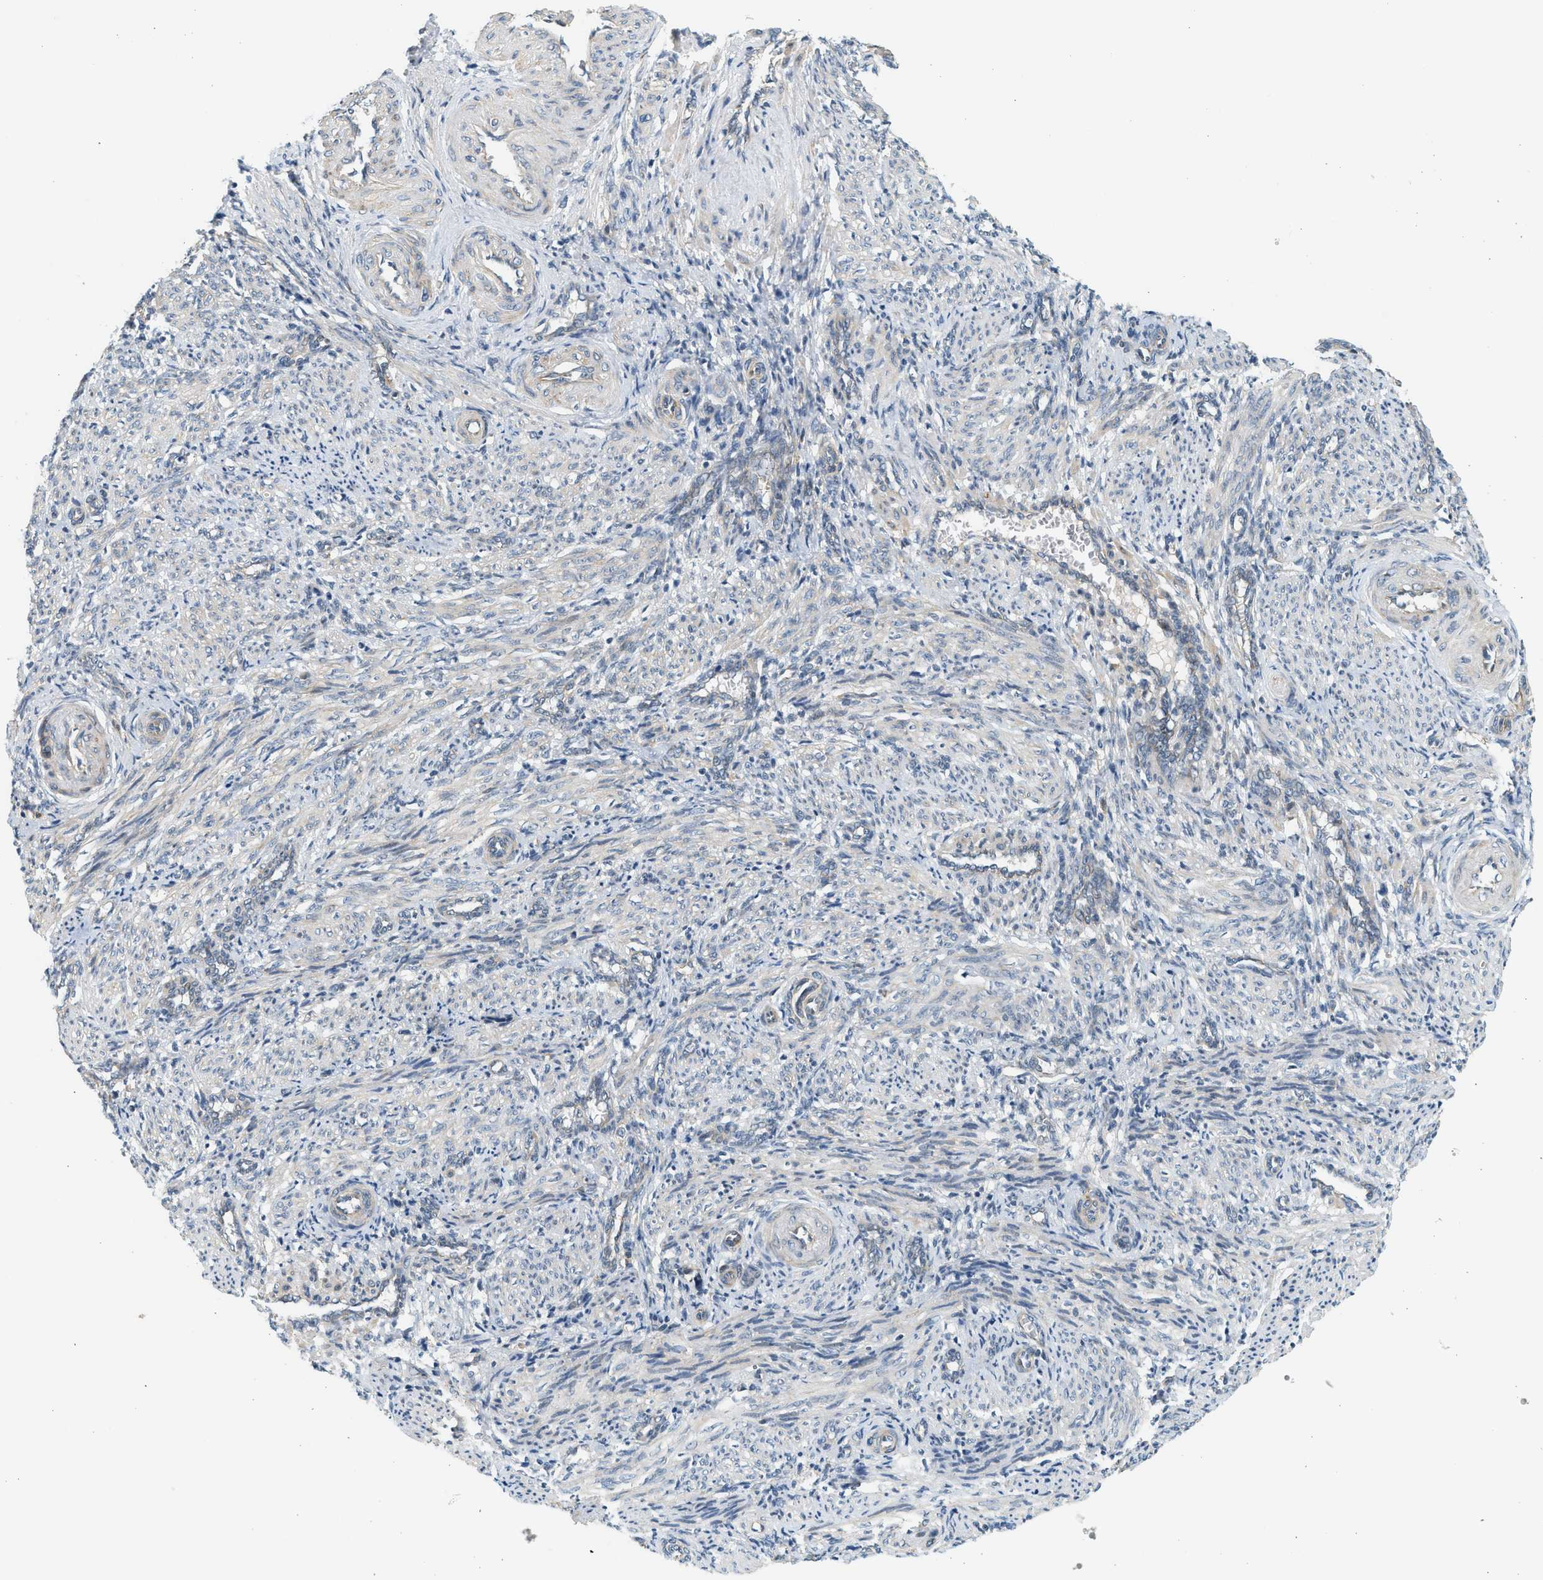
{"staining": {"intensity": "weak", "quantity": "<25%", "location": "cytoplasmic/membranous"}, "tissue": "smooth muscle", "cell_type": "Smooth muscle cells", "image_type": "normal", "snomed": [{"axis": "morphology", "description": "Normal tissue, NOS"}, {"axis": "topography", "description": "Endometrium"}], "caption": "This micrograph is of benign smooth muscle stained with IHC to label a protein in brown with the nuclei are counter-stained blue. There is no expression in smooth muscle cells. (DAB (3,3'-diaminobenzidine) immunohistochemistry (IHC) visualized using brightfield microscopy, high magnification).", "gene": "KDELR2", "patient": {"sex": "female", "age": 33}}